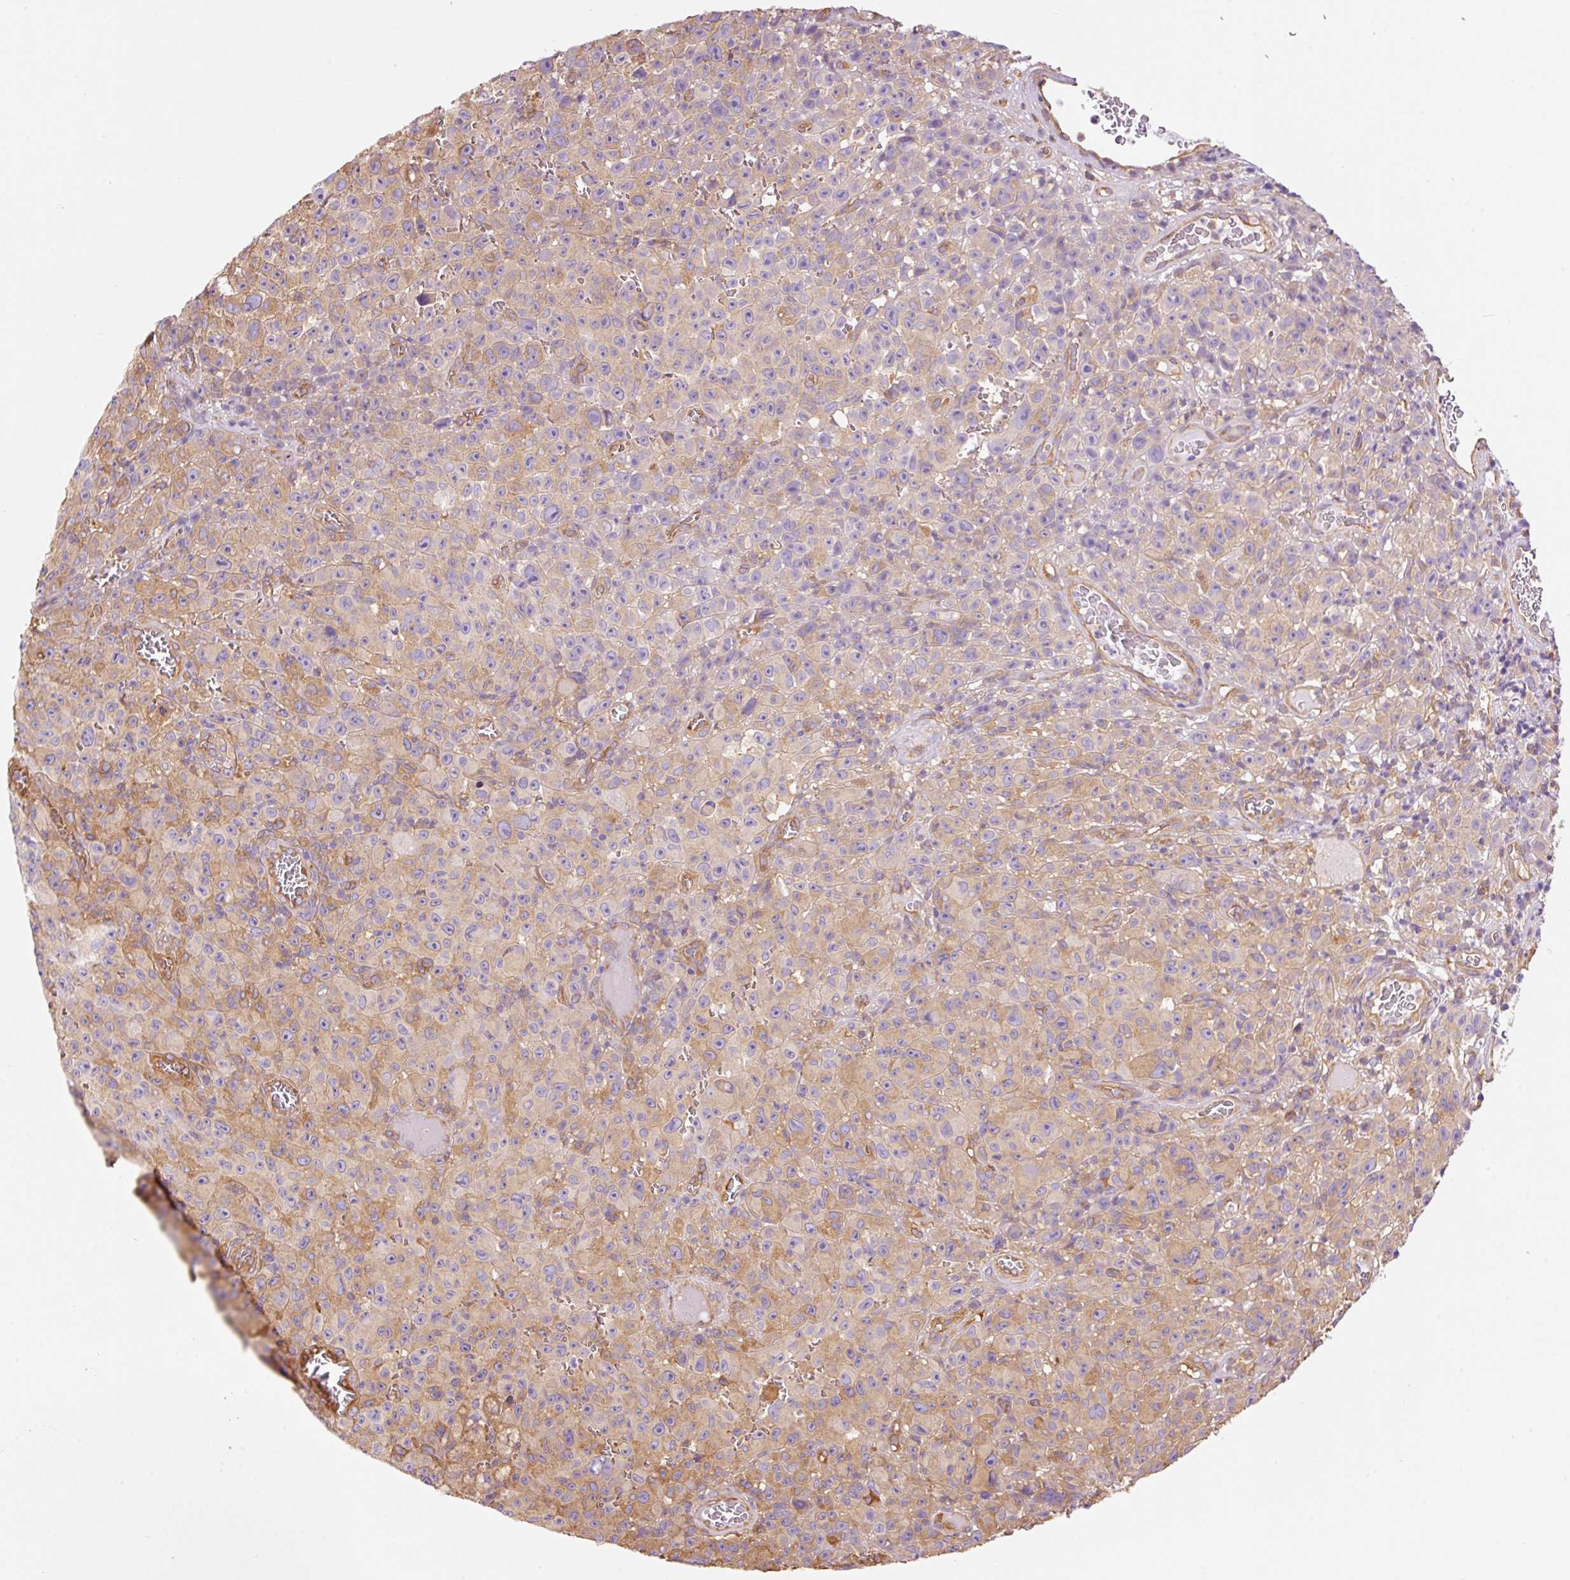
{"staining": {"intensity": "negative", "quantity": "none", "location": "none"}, "tissue": "melanoma", "cell_type": "Tumor cells", "image_type": "cancer", "snomed": [{"axis": "morphology", "description": "Malignant melanoma, NOS"}, {"axis": "topography", "description": "Skin"}], "caption": "This is an immunohistochemistry (IHC) histopathology image of malignant melanoma. There is no positivity in tumor cells.", "gene": "IL10RB", "patient": {"sex": "female", "age": 82}}